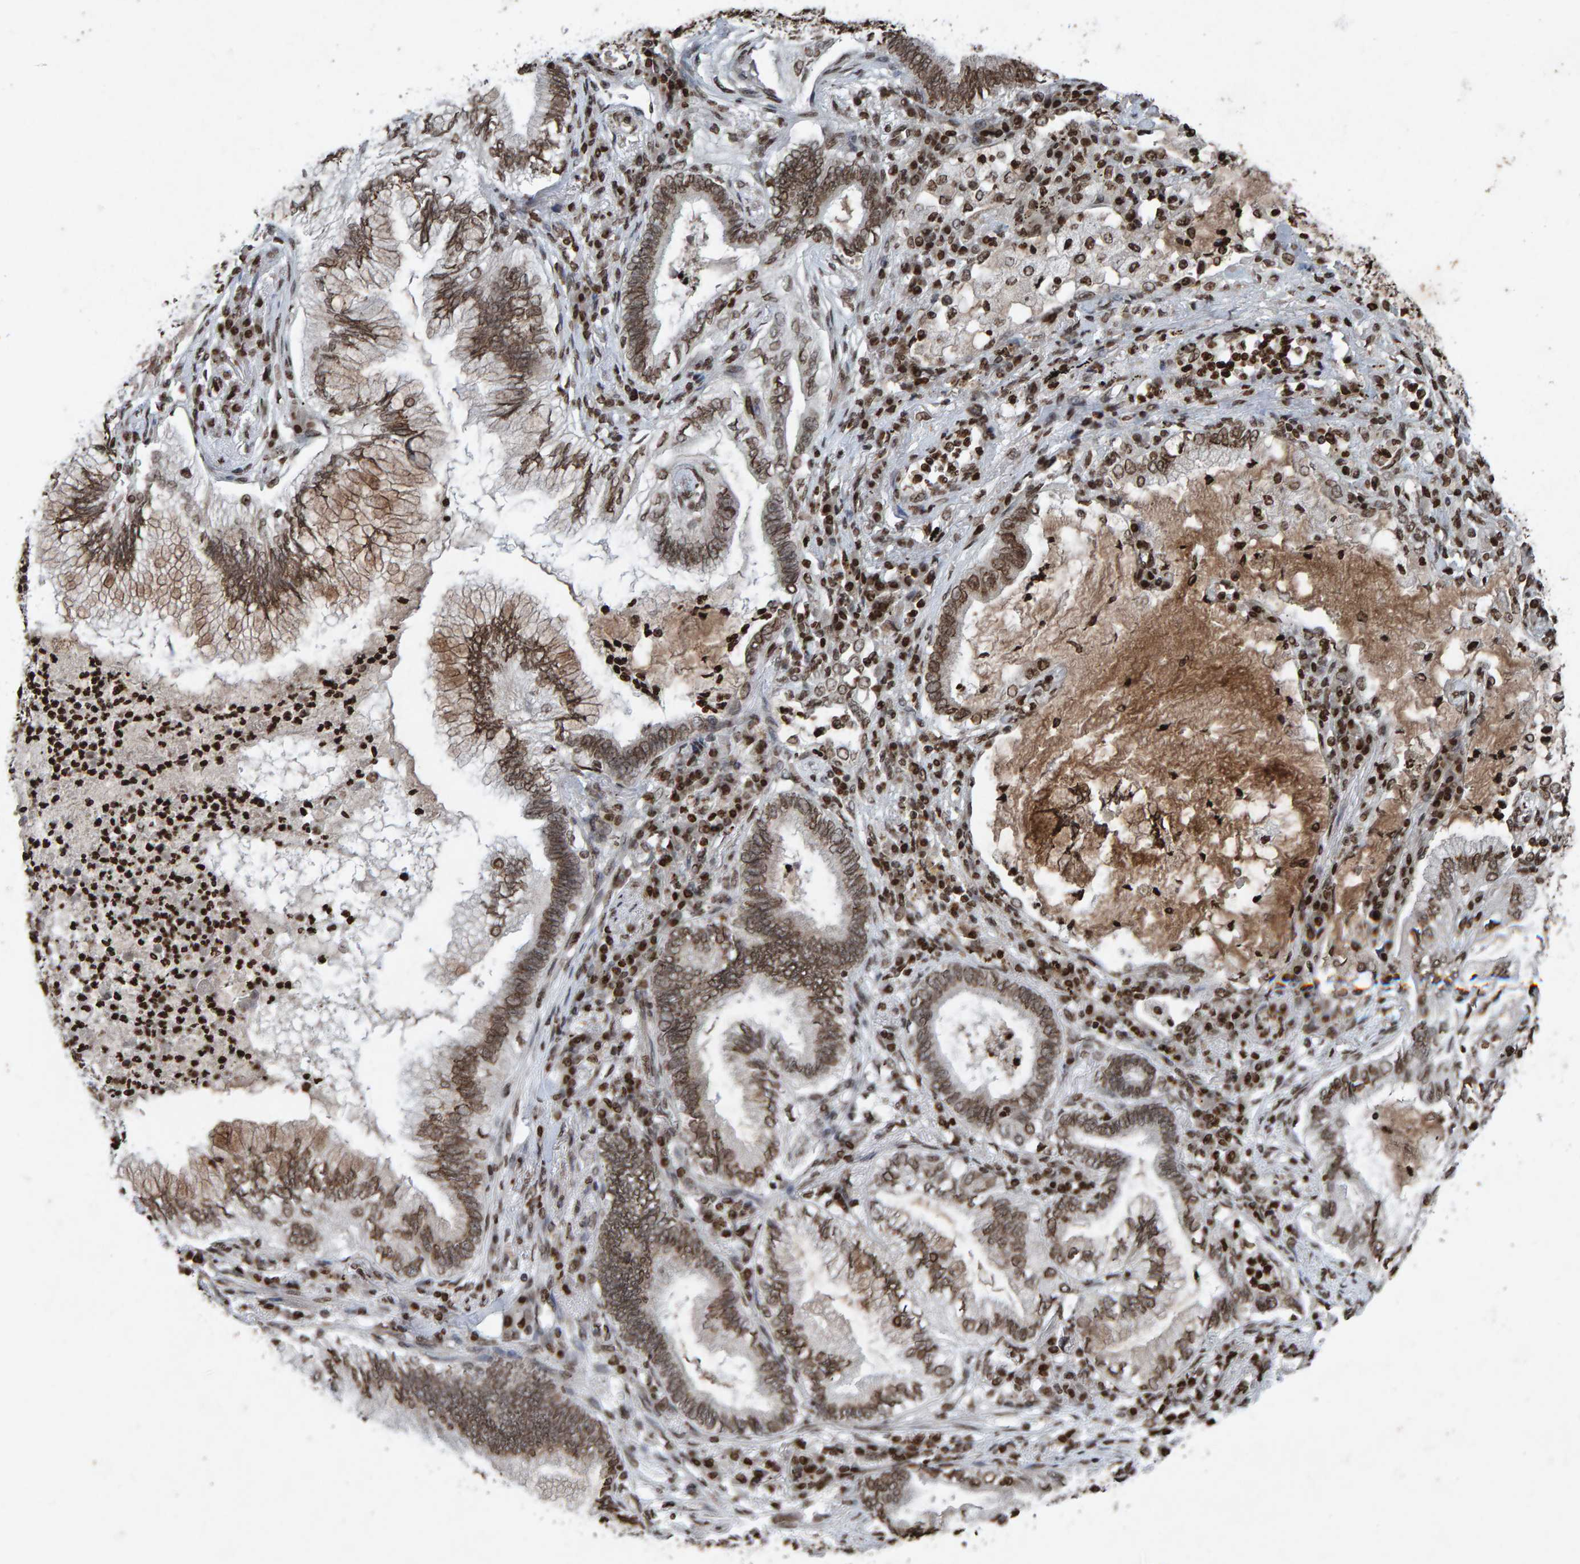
{"staining": {"intensity": "moderate", "quantity": ">75%", "location": "nuclear"}, "tissue": "lung cancer", "cell_type": "Tumor cells", "image_type": "cancer", "snomed": [{"axis": "morphology", "description": "Normal tissue, NOS"}, {"axis": "morphology", "description": "Adenocarcinoma, NOS"}, {"axis": "topography", "description": "Bronchus"}, {"axis": "topography", "description": "Lung"}], "caption": "Lung cancer (adenocarcinoma) stained with immunohistochemistry (IHC) displays moderate nuclear expression in about >75% of tumor cells.", "gene": "H2AZ1", "patient": {"sex": "female", "age": 70}}